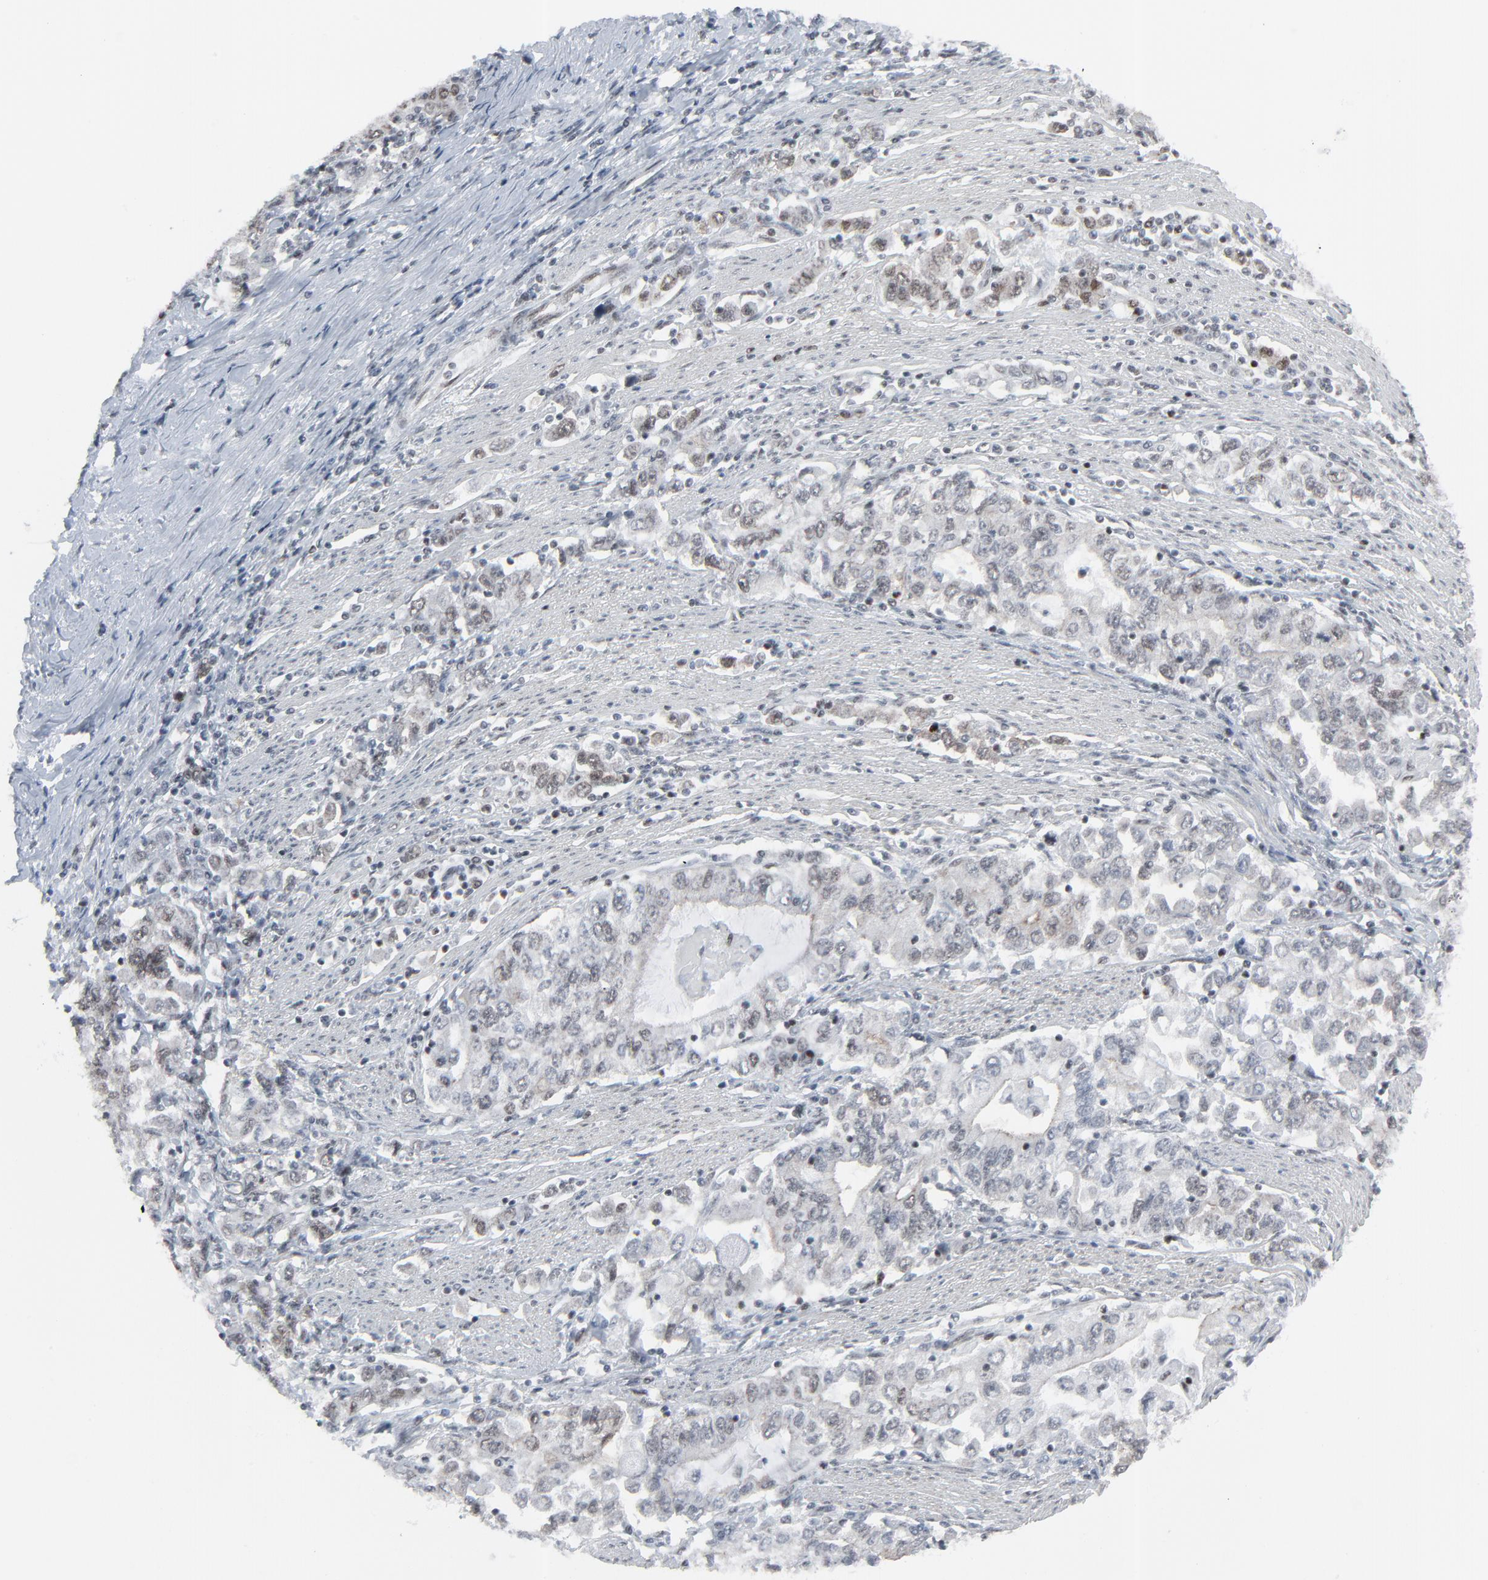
{"staining": {"intensity": "moderate", "quantity": "<25%", "location": "nuclear"}, "tissue": "stomach cancer", "cell_type": "Tumor cells", "image_type": "cancer", "snomed": [{"axis": "morphology", "description": "Adenocarcinoma, NOS"}, {"axis": "topography", "description": "Stomach, lower"}], "caption": "Immunohistochemistry staining of stomach cancer, which reveals low levels of moderate nuclear staining in about <25% of tumor cells indicating moderate nuclear protein expression. The staining was performed using DAB (3,3'-diaminobenzidine) (brown) for protein detection and nuclei were counterstained in hematoxylin (blue).", "gene": "FBXO28", "patient": {"sex": "female", "age": 72}}